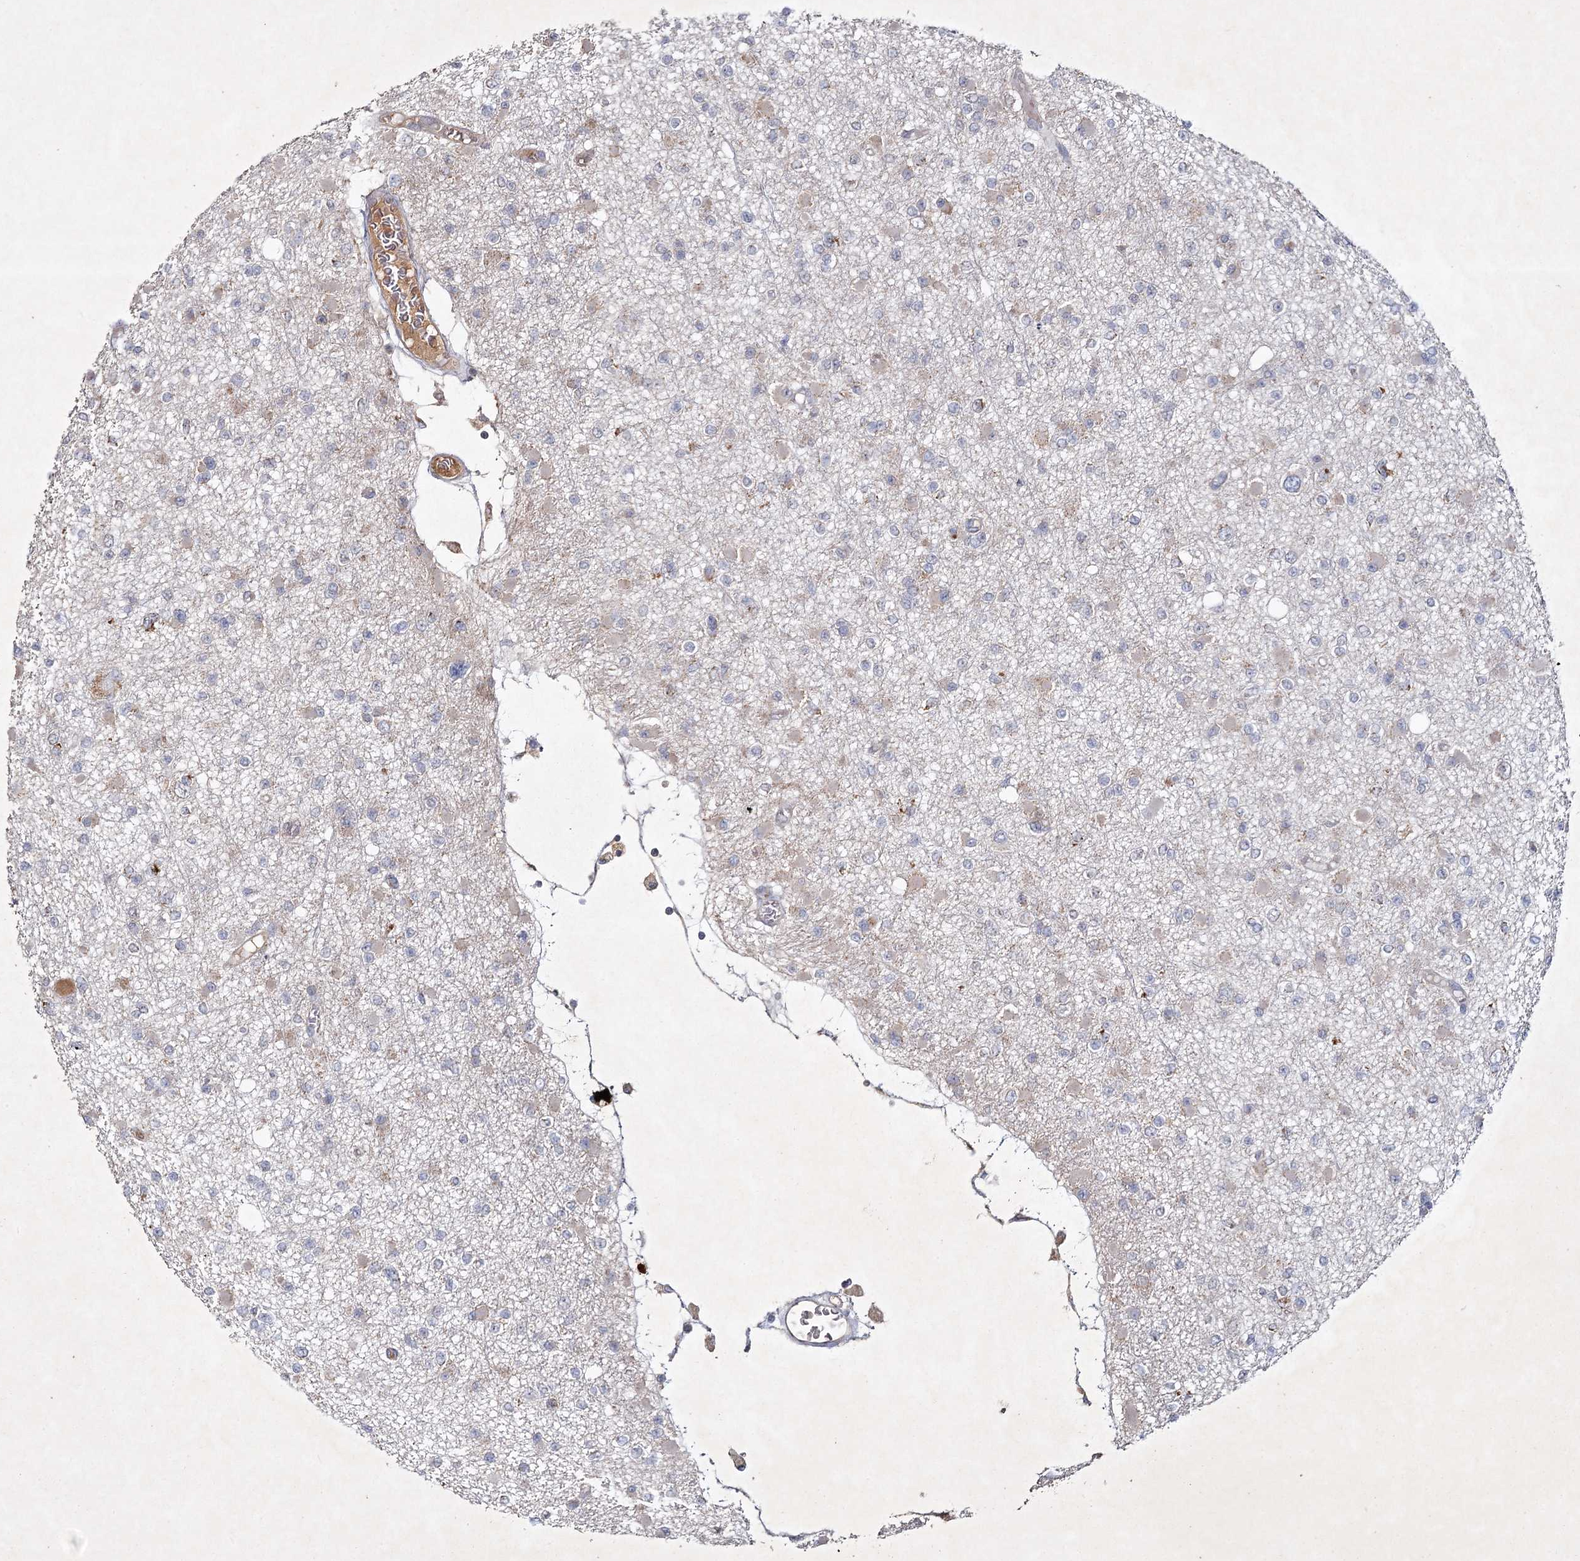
{"staining": {"intensity": "negative", "quantity": "none", "location": "none"}, "tissue": "glioma", "cell_type": "Tumor cells", "image_type": "cancer", "snomed": [{"axis": "morphology", "description": "Glioma, malignant, Low grade"}, {"axis": "topography", "description": "Brain"}], "caption": "Malignant glioma (low-grade) was stained to show a protein in brown. There is no significant positivity in tumor cells.", "gene": "MRPL44", "patient": {"sex": "female", "age": 22}}